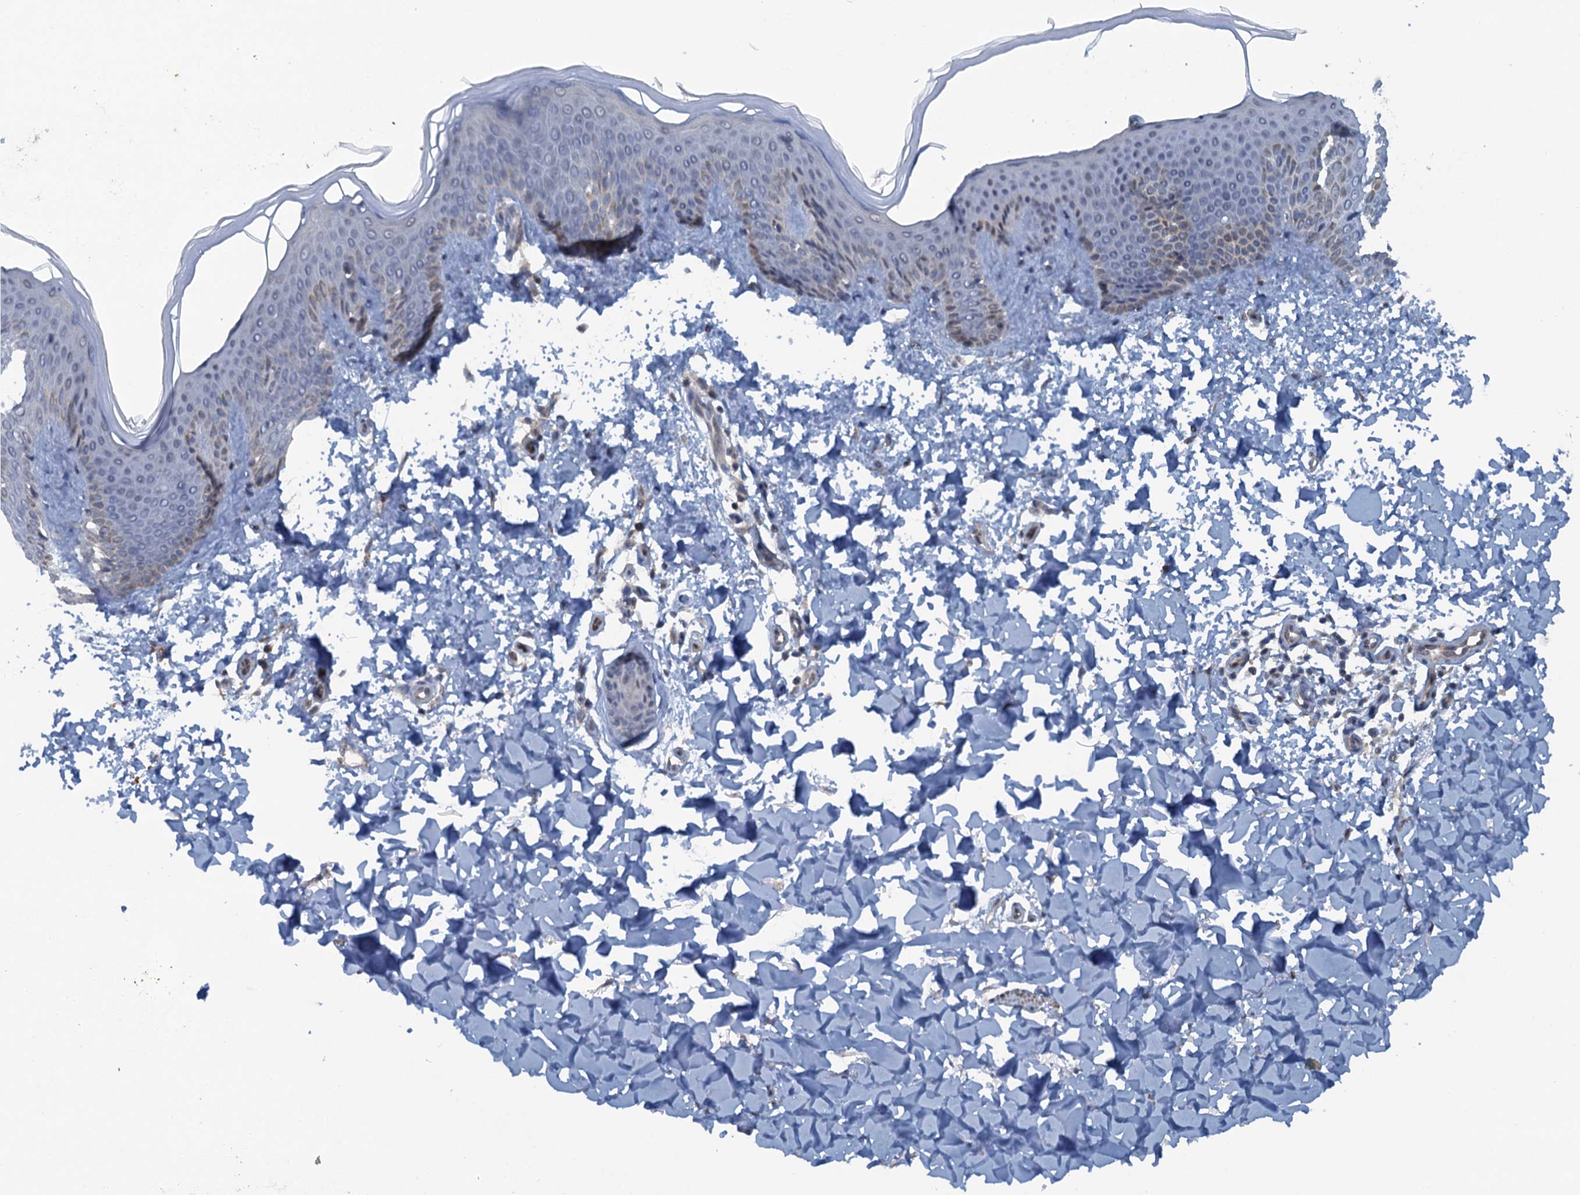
{"staining": {"intensity": "moderate", "quantity": "<25%", "location": "cytoplasmic/membranous"}, "tissue": "skin", "cell_type": "Fibroblasts", "image_type": "normal", "snomed": [{"axis": "morphology", "description": "Normal tissue, NOS"}, {"axis": "topography", "description": "Skin"}], "caption": "Immunohistochemistry of unremarkable skin exhibits low levels of moderate cytoplasmic/membranous staining in about <25% of fibroblasts.", "gene": "MYO16", "patient": {"sex": "male", "age": 36}}